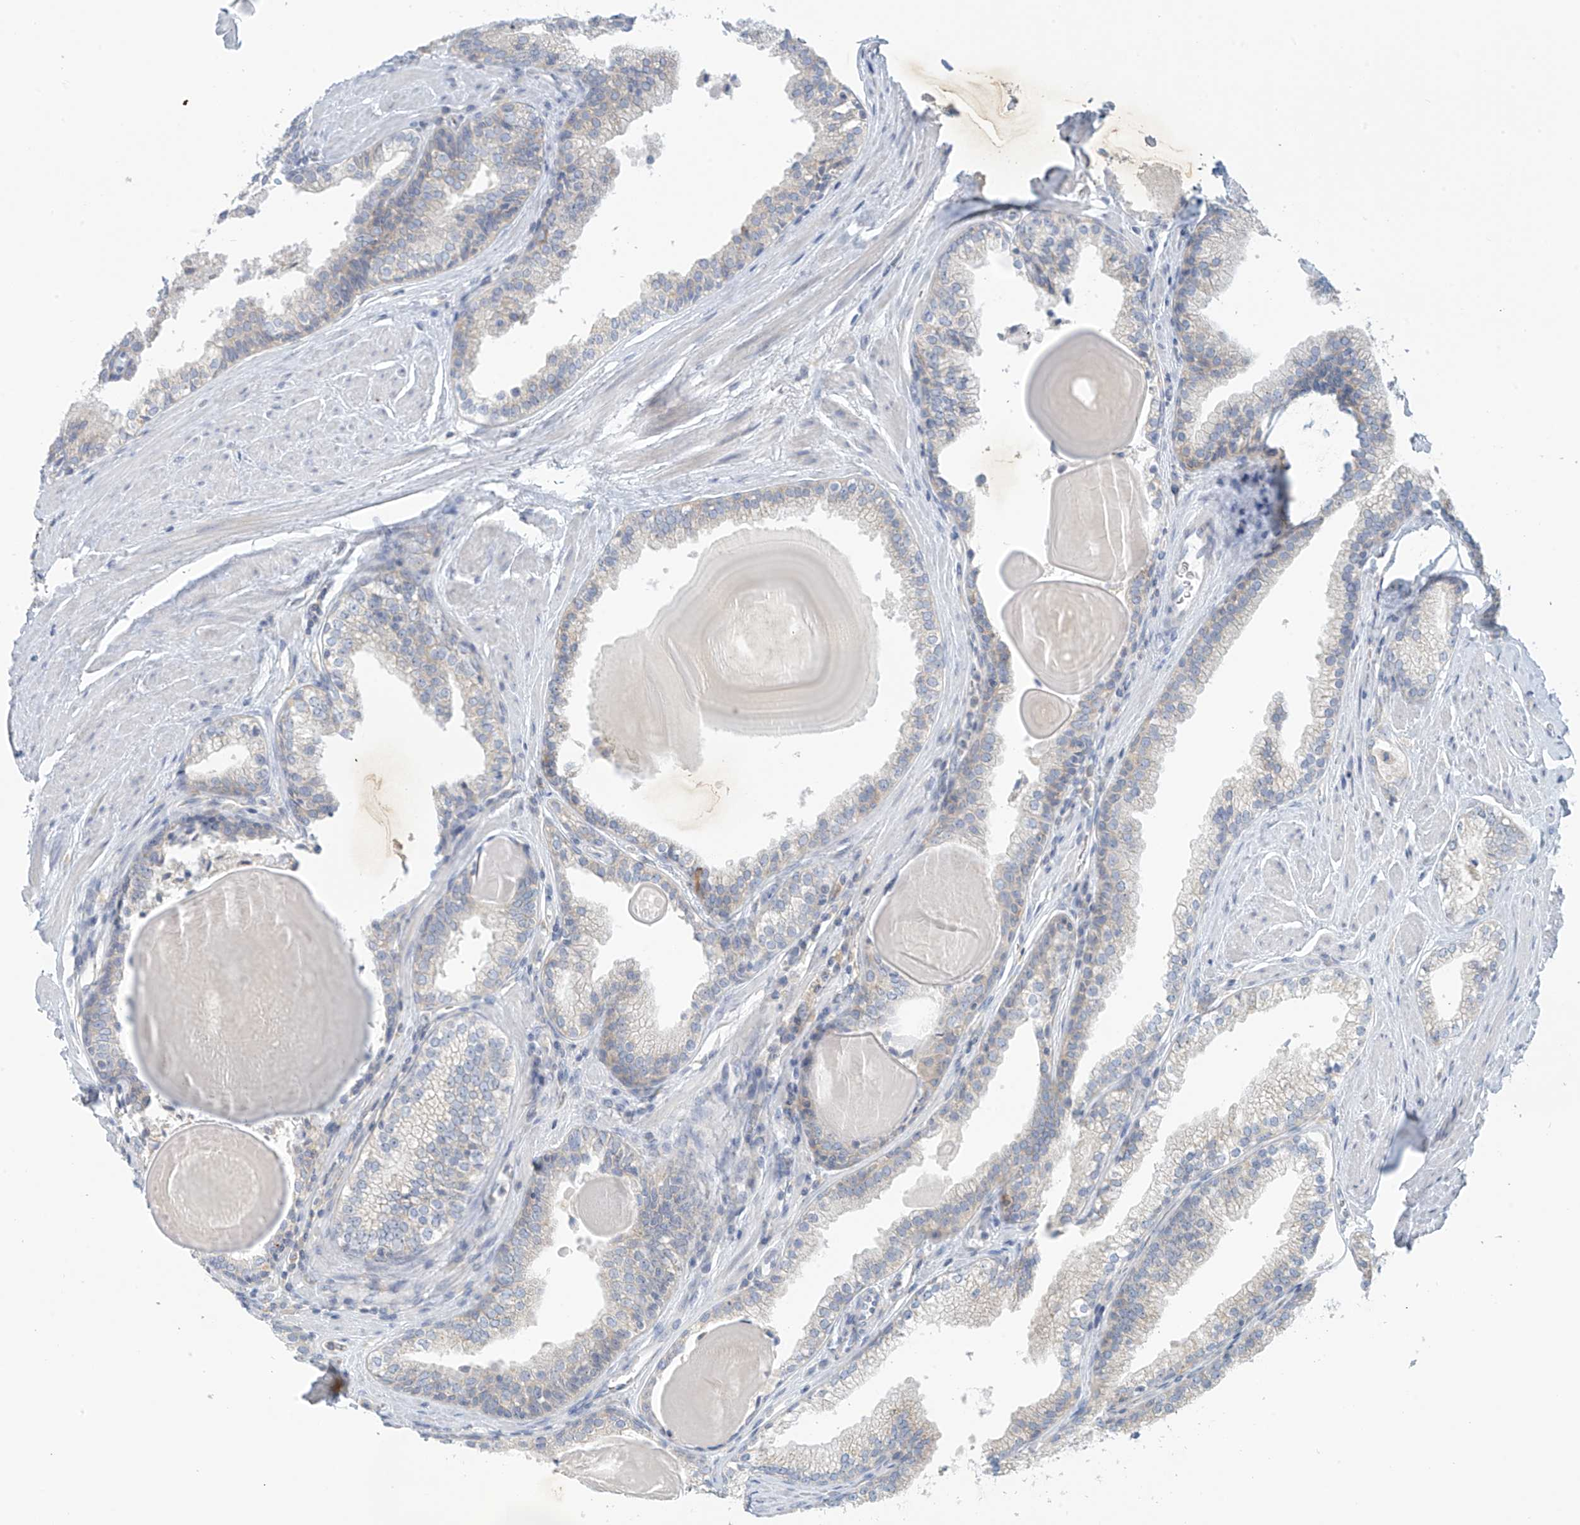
{"staining": {"intensity": "negative", "quantity": "none", "location": "none"}, "tissue": "prostate cancer", "cell_type": "Tumor cells", "image_type": "cancer", "snomed": [{"axis": "morphology", "description": "Adenocarcinoma, High grade"}, {"axis": "topography", "description": "Prostate"}], "caption": "IHC image of human prostate cancer (adenocarcinoma (high-grade)) stained for a protein (brown), which shows no staining in tumor cells. (DAB IHC with hematoxylin counter stain).", "gene": "SLC6A12", "patient": {"sex": "male", "age": 63}}